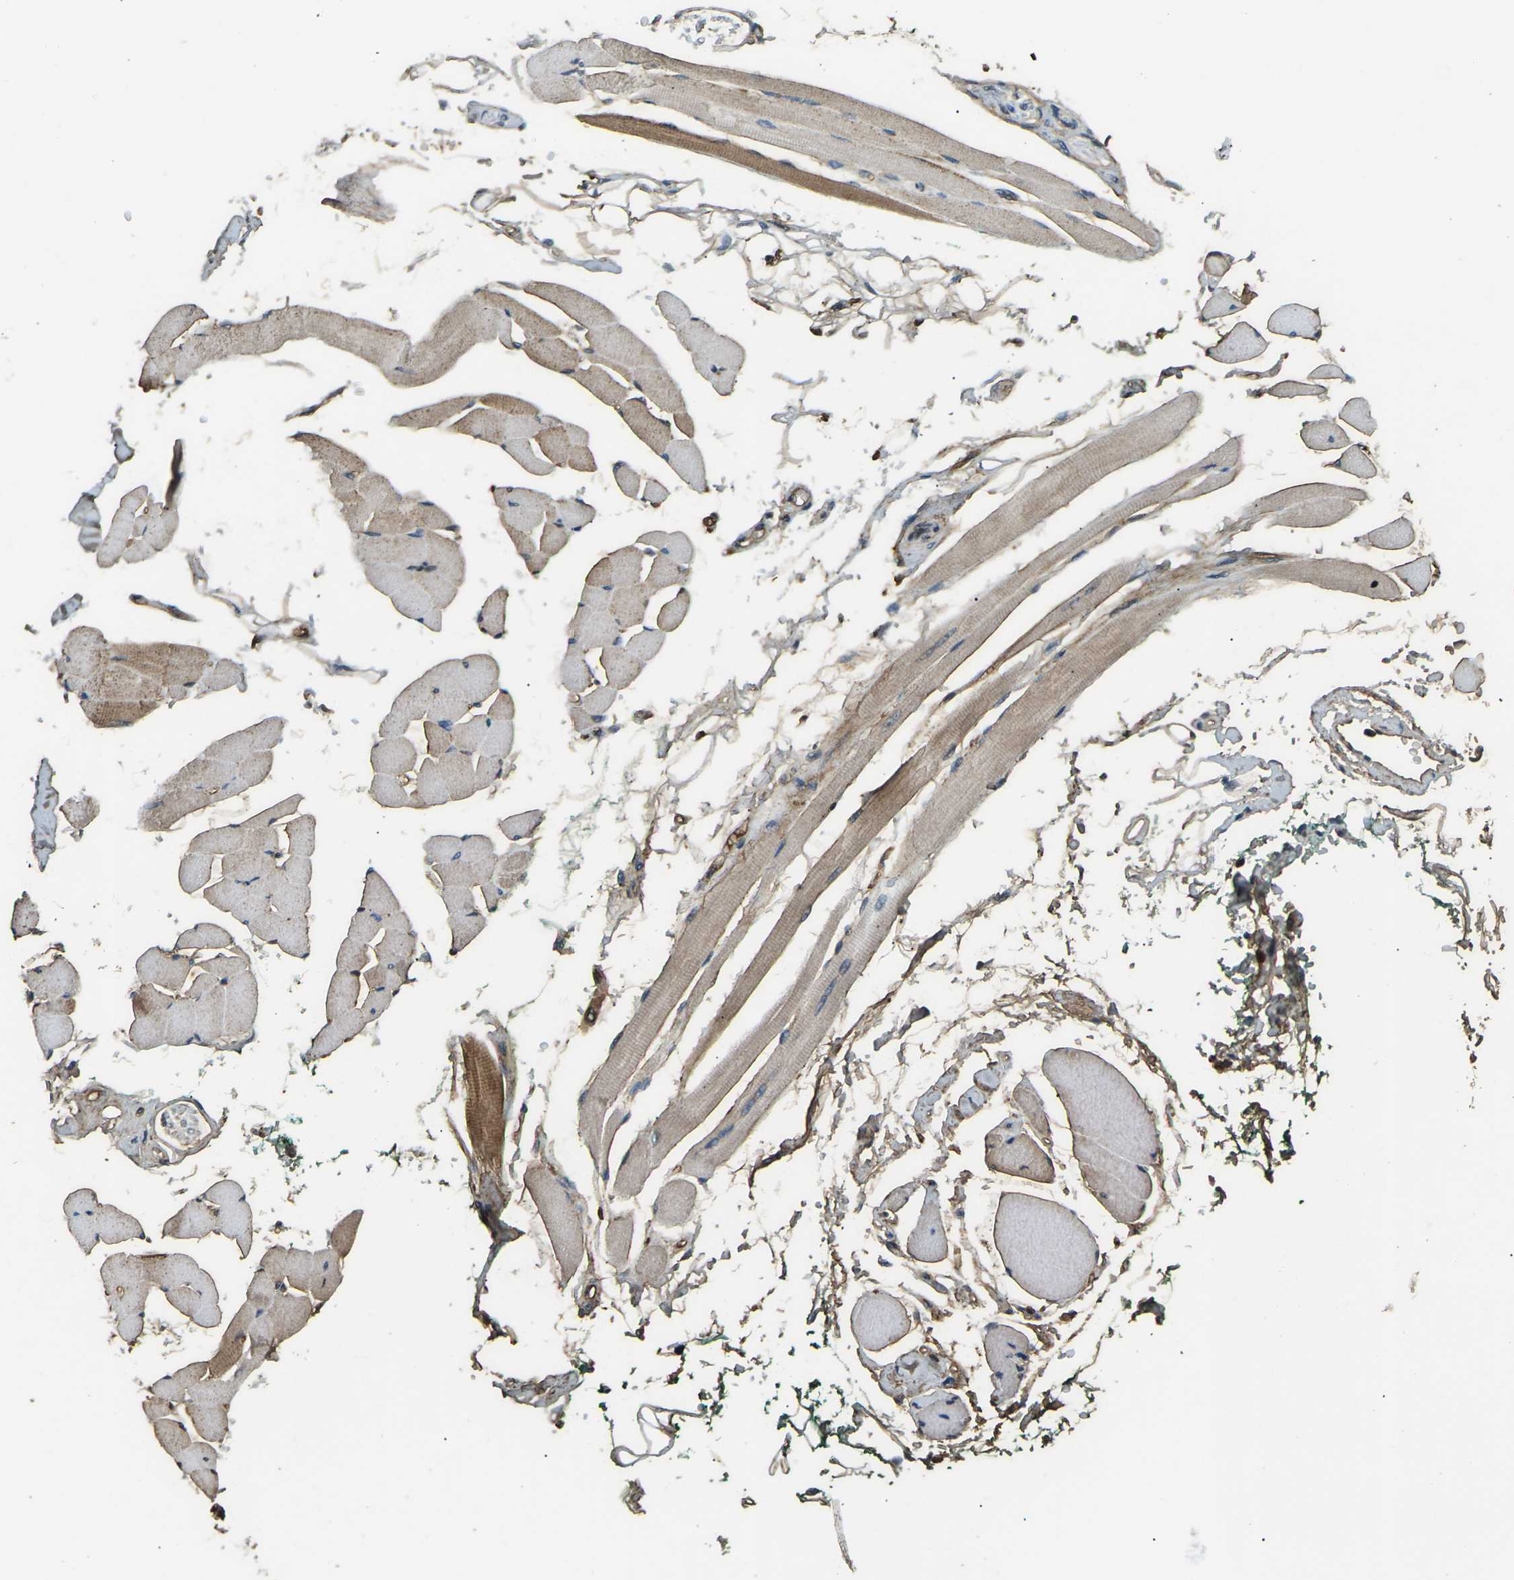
{"staining": {"intensity": "moderate", "quantity": ">75%", "location": "cytoplasmic/membranous"}, "tissue": "skeletal muscle", "cell_type": "Myocytes", "image_type": "normal", "snomed": [{"axis": "morphology", "description": "Normal tissue, NOS"}, {"axis": "topography", "description": "Skeletal muscle"}, {"axis": "topography", "description": "Oral tissue"}, {"axis": "topography", "description": "Peripheral nerve tissue"}], "caption": "Moderate cytoplasmic/membranous staining is present in about >75% of myocytes in normal skeletal muscle.", "gene": "CYP1B1", "patient": {"sex": "female", "age": 84}}